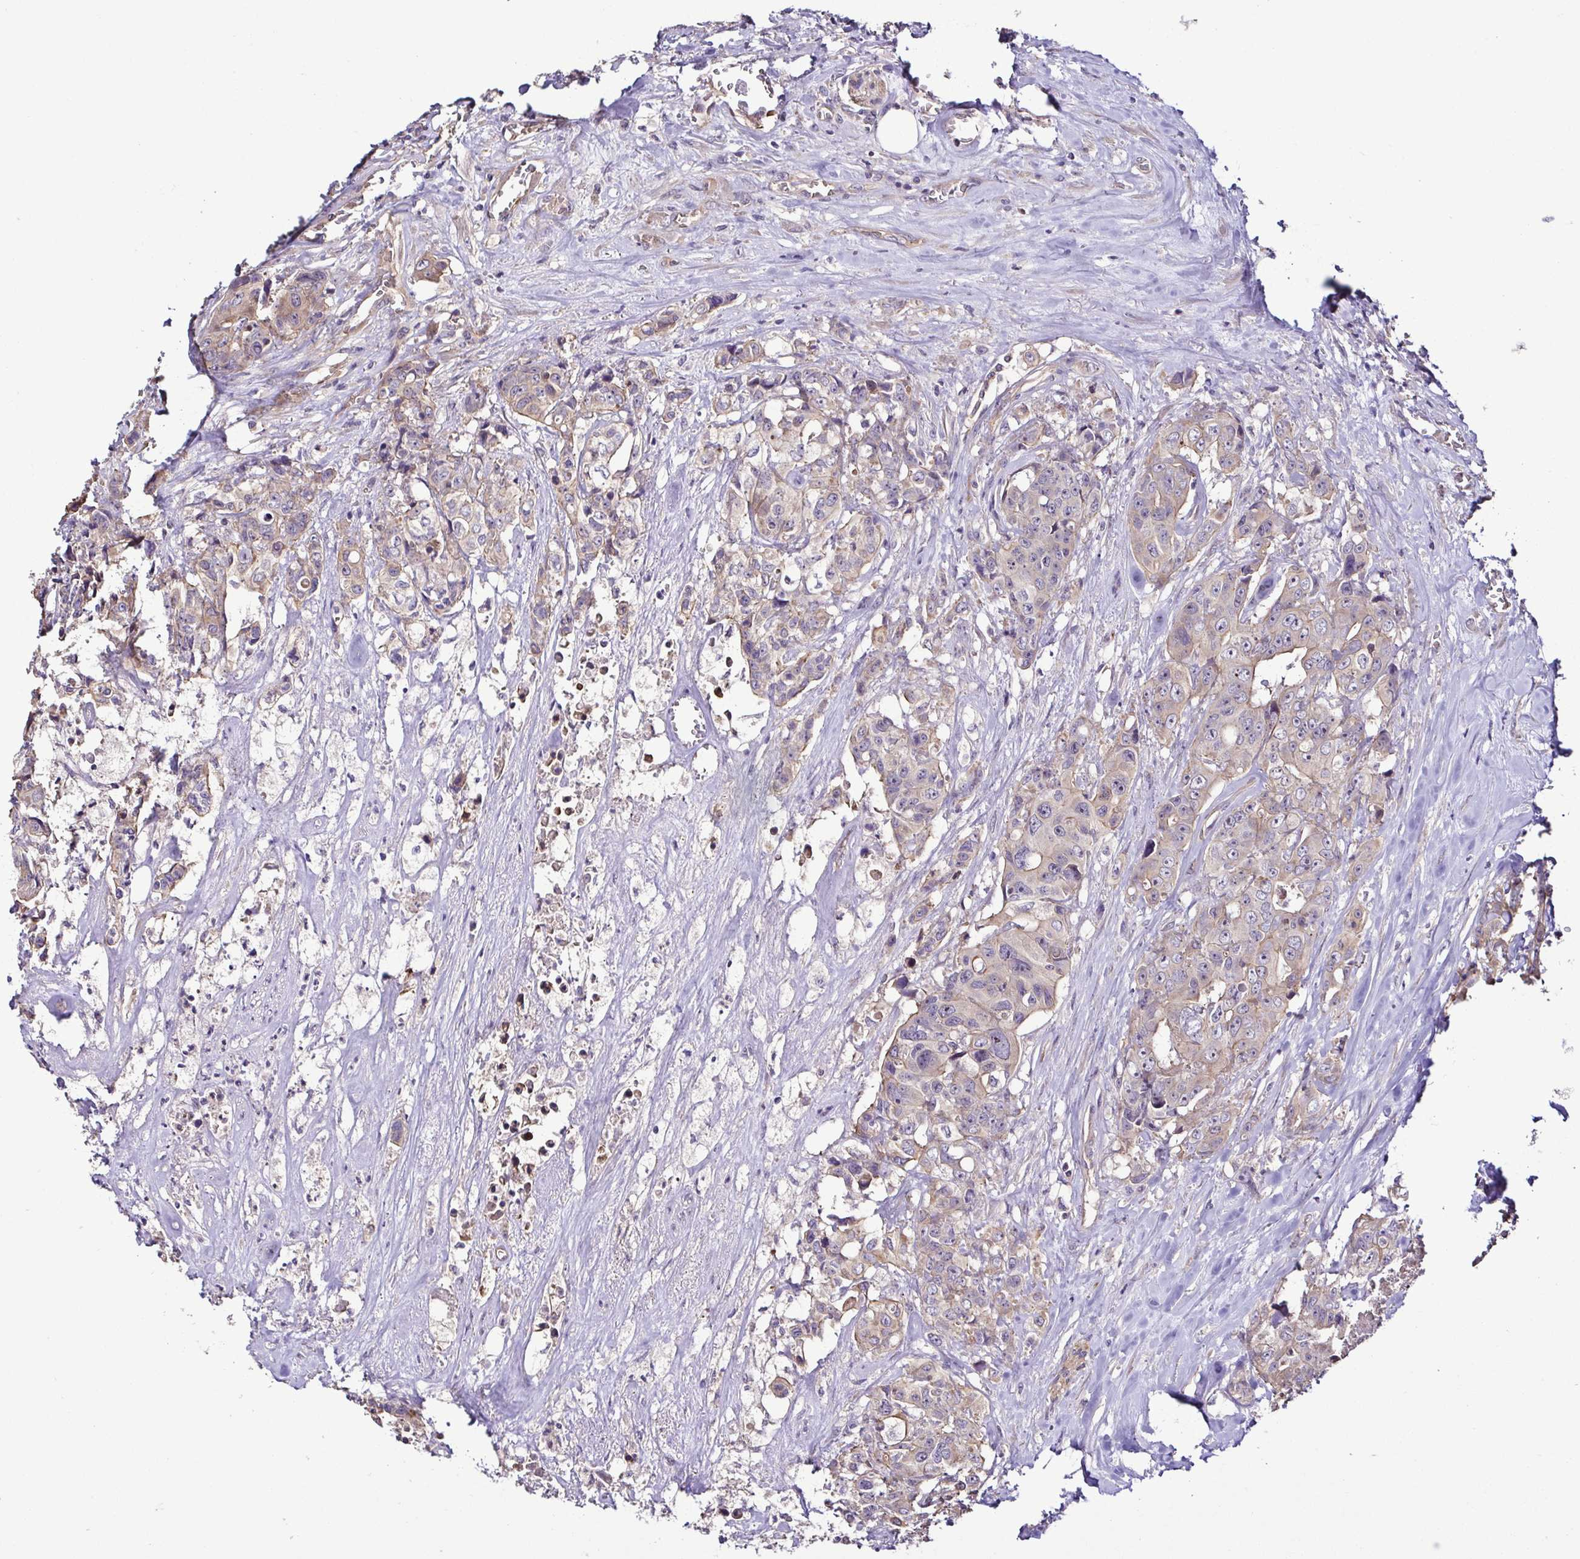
{"staining": {"intensity": "weak", "quantity": "<25%", "location": "cytoplasmic/membranous"}, "tissue": "colorectal cancer", "cell_type": "Tumor cells", "image_type": "cancer", "snomed": [{"axis": "morphology", "description": "Adenocarcinoma, NOS"}, {"axis": "topography", "description": "Rectum"}], "caption": "The micrograph shows no significant positivity in tumor cells of colorectal adenocarcinoma.", "gene": "LMOD2", "patient": {"sex": "female", "age": 62}}